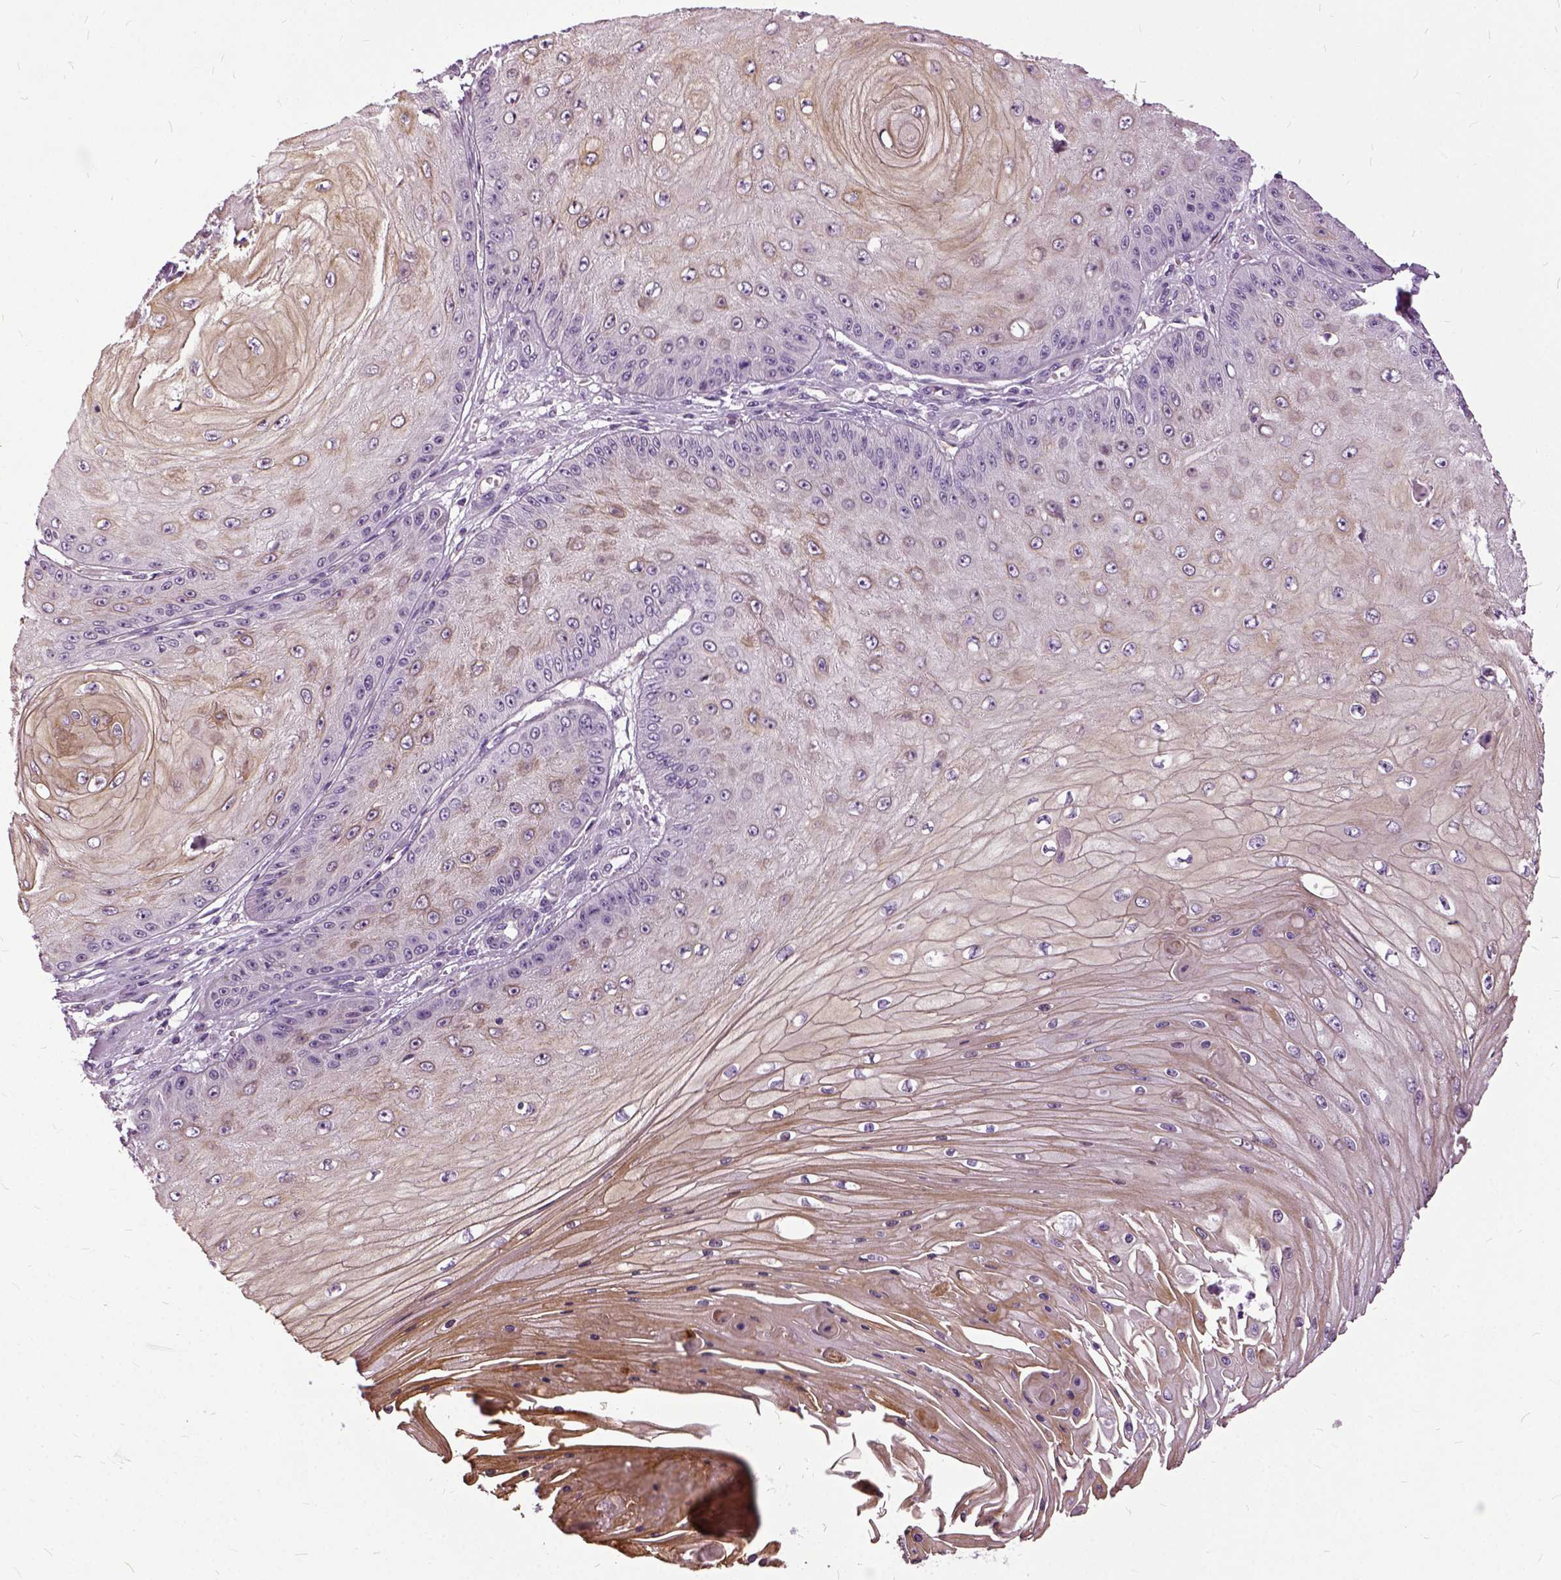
{"staining": {"intensity": "weak", "quantity": "25%-75%", "location": "cytoplasmic/membranous"}, "tissue": "skin cancer", "cell_type": "Tumor cells", "image_type": "cancer", "snomed": [{"axis": "morphology", "description": "Squamous cell carcinoma, NOS"}, {"axis": "topography", "description": "Skin"}], "caption": "IHC histopathology image of neoplastic tissue: skin cancer (squamous cell carcinoma) stained using immunohistochemistry (IHC) shows low levels of weak protein expression localized specifically in the cytoplasmic/membranous of tumor cells, appearing as a cytoplasmic/membranous brown color.", "gene": "ILRUN", "patient": {"sex": "male", "age": 70}}